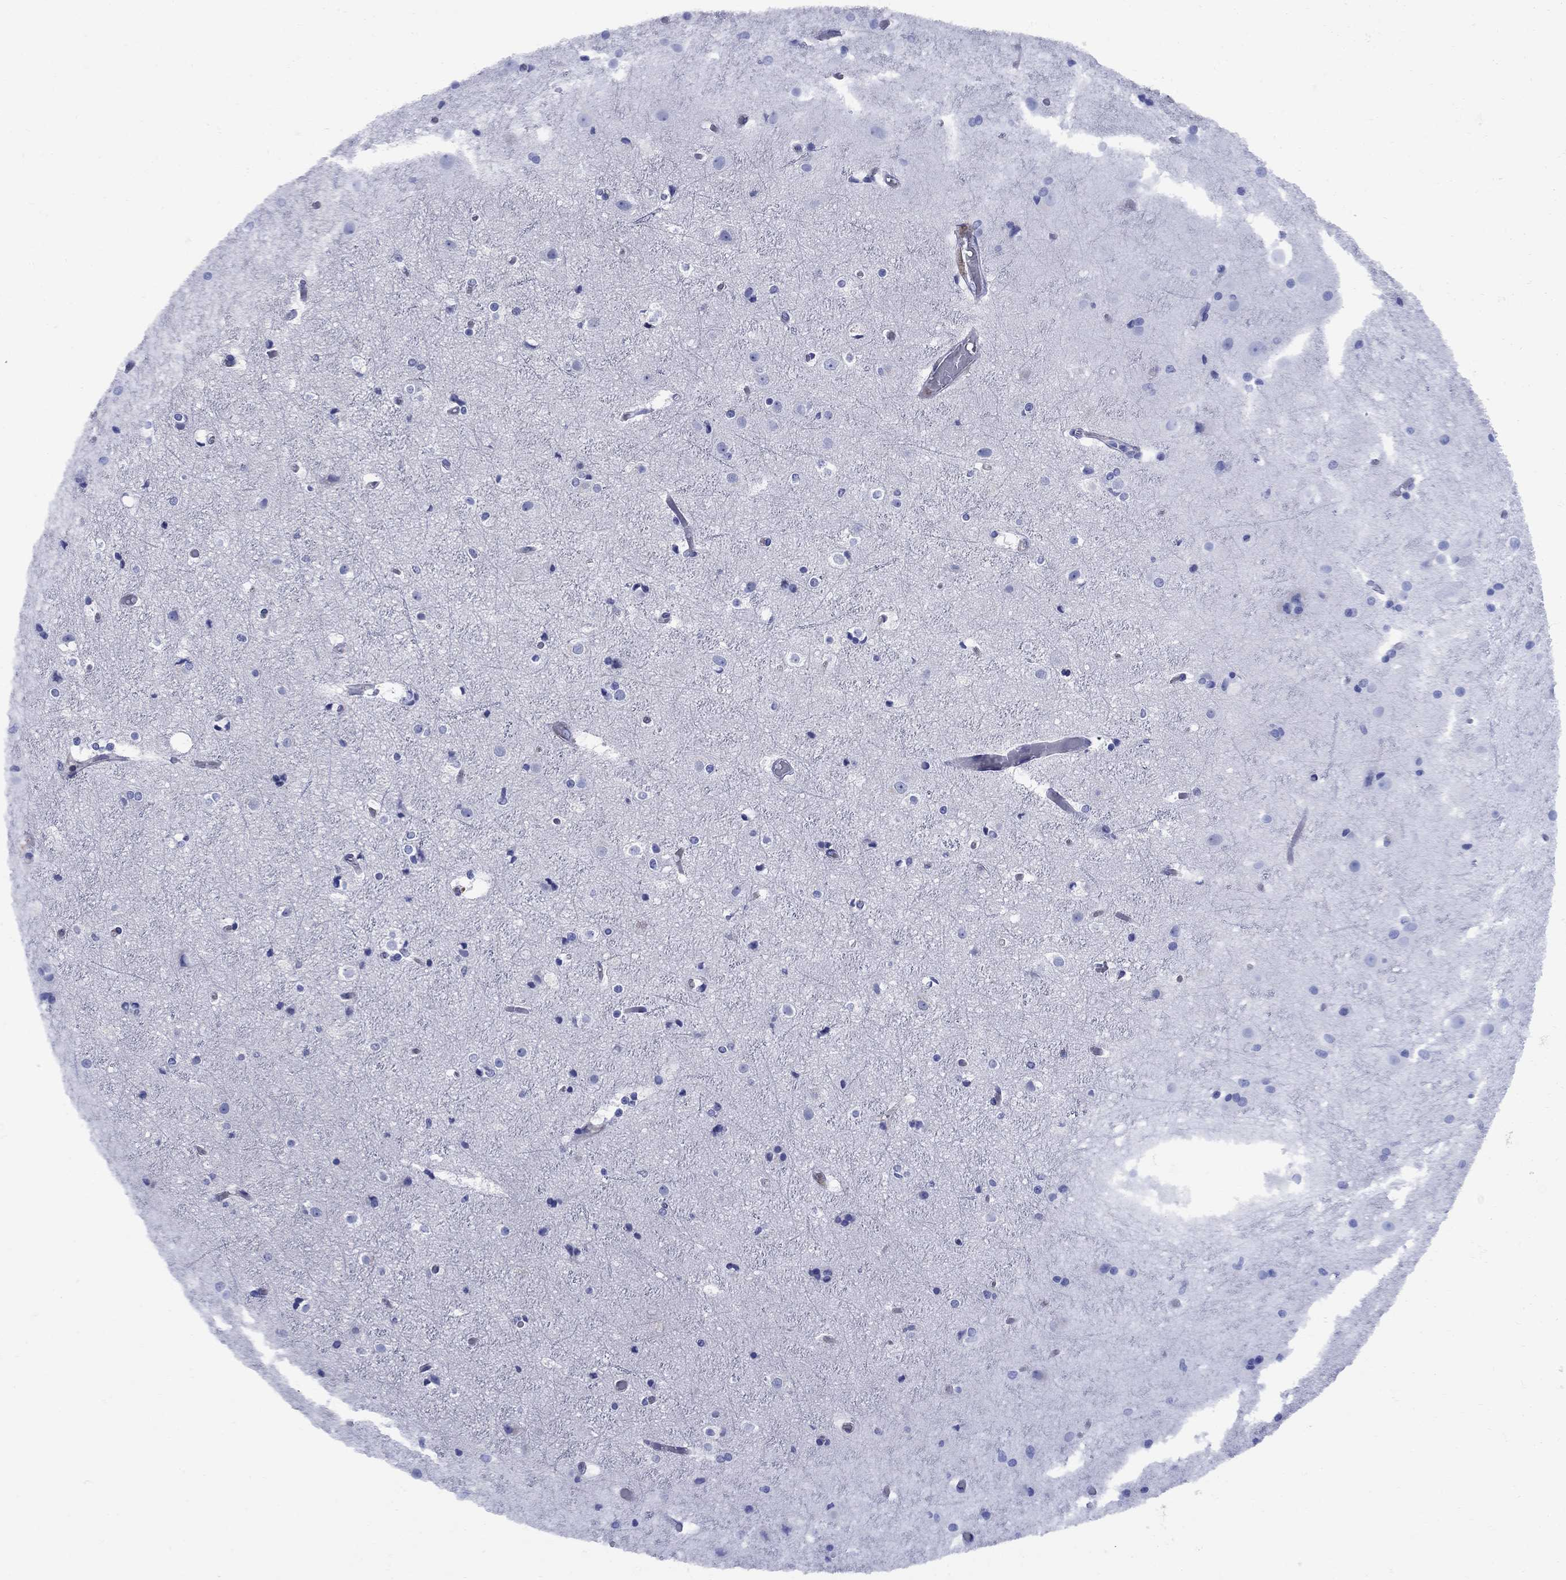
{"staining": {"intensity": "negative", "quantity": "none", "location": "none"}, "tissue": "cerebral cortex", "cell_type": "Endothelial cells", "image_type": "normal", "snomed": [{"axis": "morphology", "description": "Normal tissue, NOS"}, {"axis": "topography", "description": "Cerebral cortex"}], "caption": "Protein analysis of benign cerebral cortex reveals no significant expression in endothelial cells. Brightfield microscopy of IHC stained with DAB (3,3'-diaminobenzidine) (brown) and hematoxylin (blue), captured at high magnification.", "gene": "SMCP", "patient": {"sex": "female", "age": 52}}